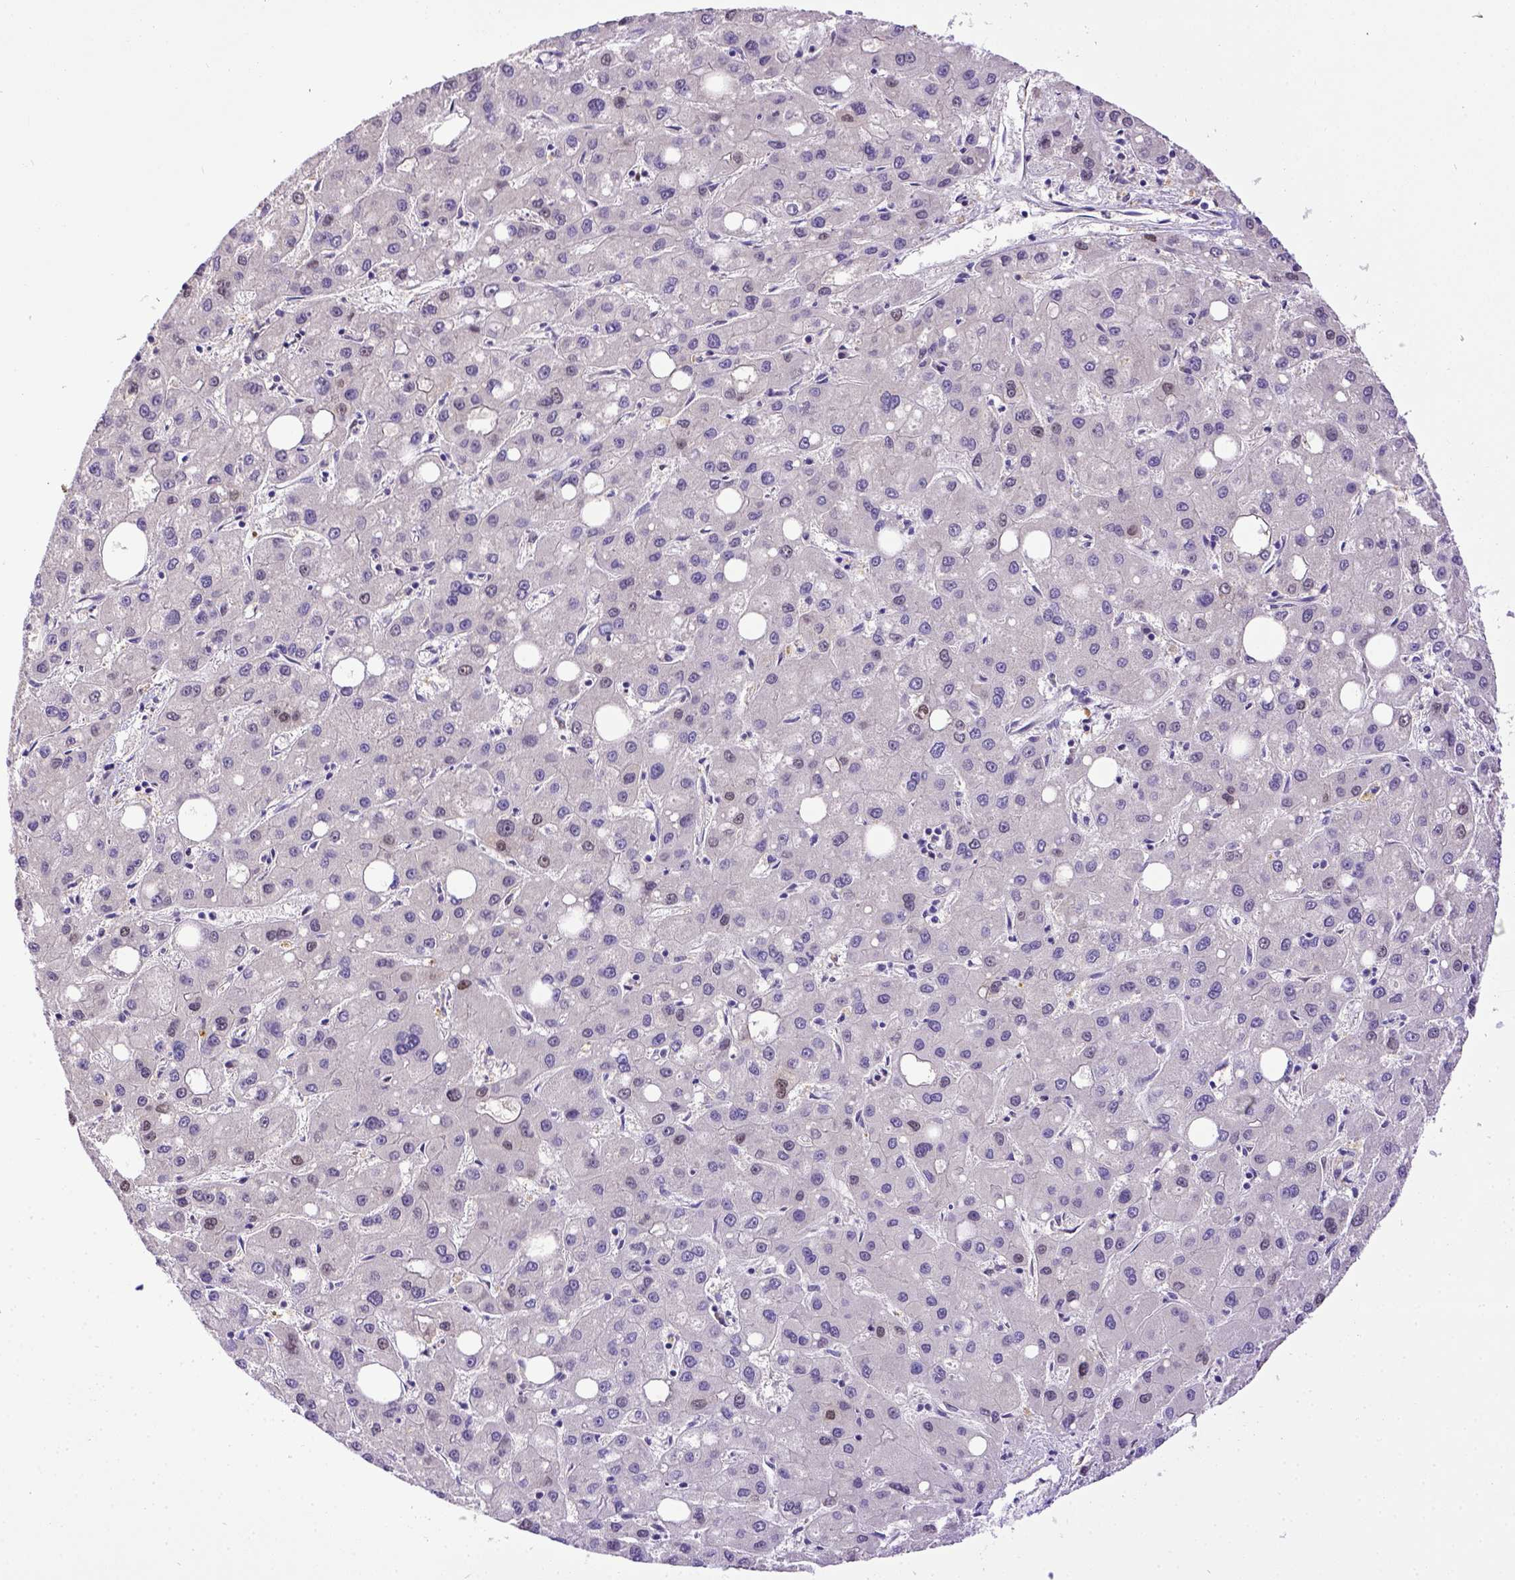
{"staining": {"intensity": "negative", "quantity": "none", "location": "none"}, "tissue": "liver cancer", "cell_type": "Tumor cells", "image_type": "cancer", "snomed": [{"axis": "morphology", "description": "Carcinoma, Hepatocellular, NOS"}, {"axis": "topography", "description": "Liver"}], "caption": "Micrograph shows no protein positivity in tumor cells of liver hepatocellular carcinoma tissue.", "gene": "CDKN1A", "patient": {"sex": "male", "age": 73}}